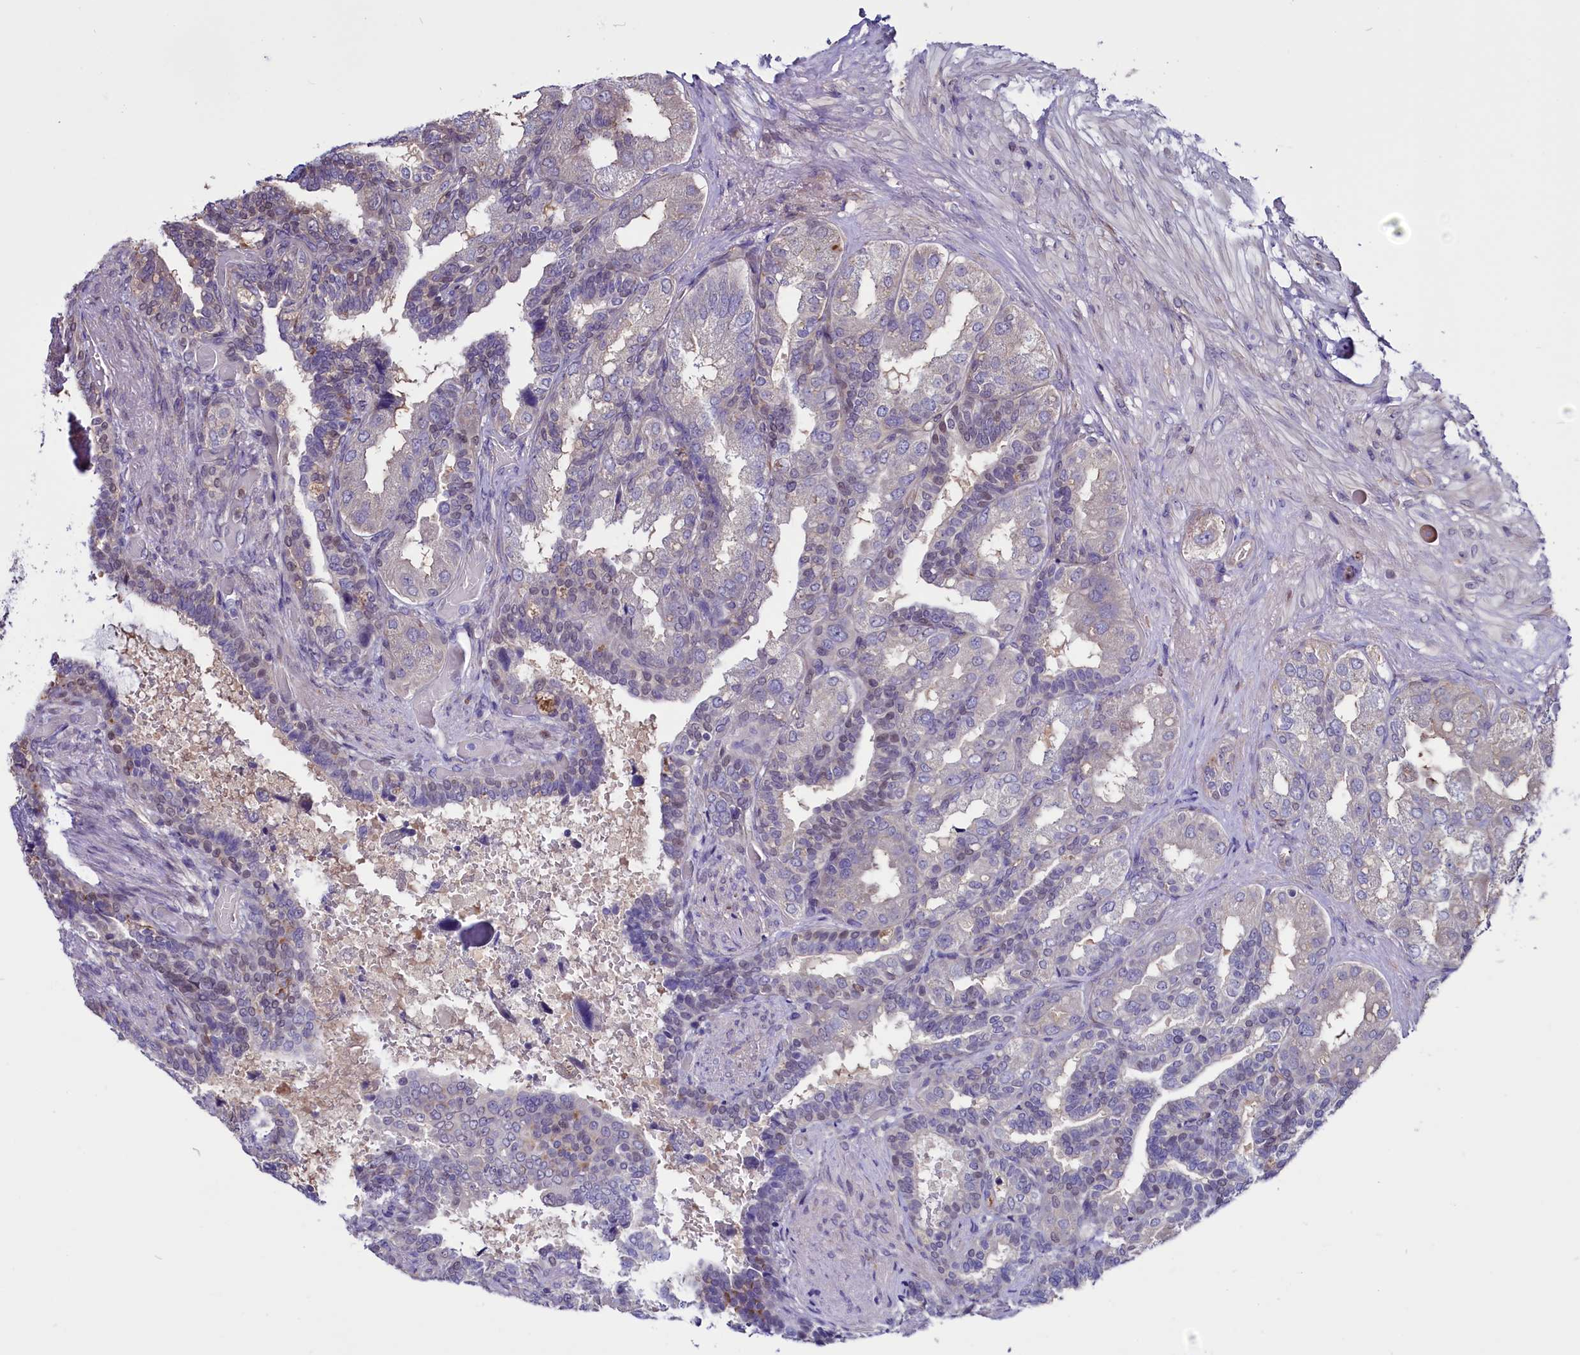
{"staining": {"intensity": "negative", "quantity": "none", "location": "none"}, "tissue": "seminal vesicle", "cell_type": "Glandular cells", "image_type": "normal", "snomed": [{"axis": "morphology", "description": "Normal tissue, NOS"}, {"axis": "topography", "description": "Seminal veicle"}, {"axis": "topography", "description": "Peripheral nerve tissue"}], "caption": "Glandular cells show no significant protein positivity in unremarkable seminal vesicle. Brightfield microscopy of immunohistochemistry (IHC) stained with DAB (brown) and hematoxylin (blue), captured at high magnification.", "gene": "PDILT", "patient": {"sex": "male", "age": 63}}